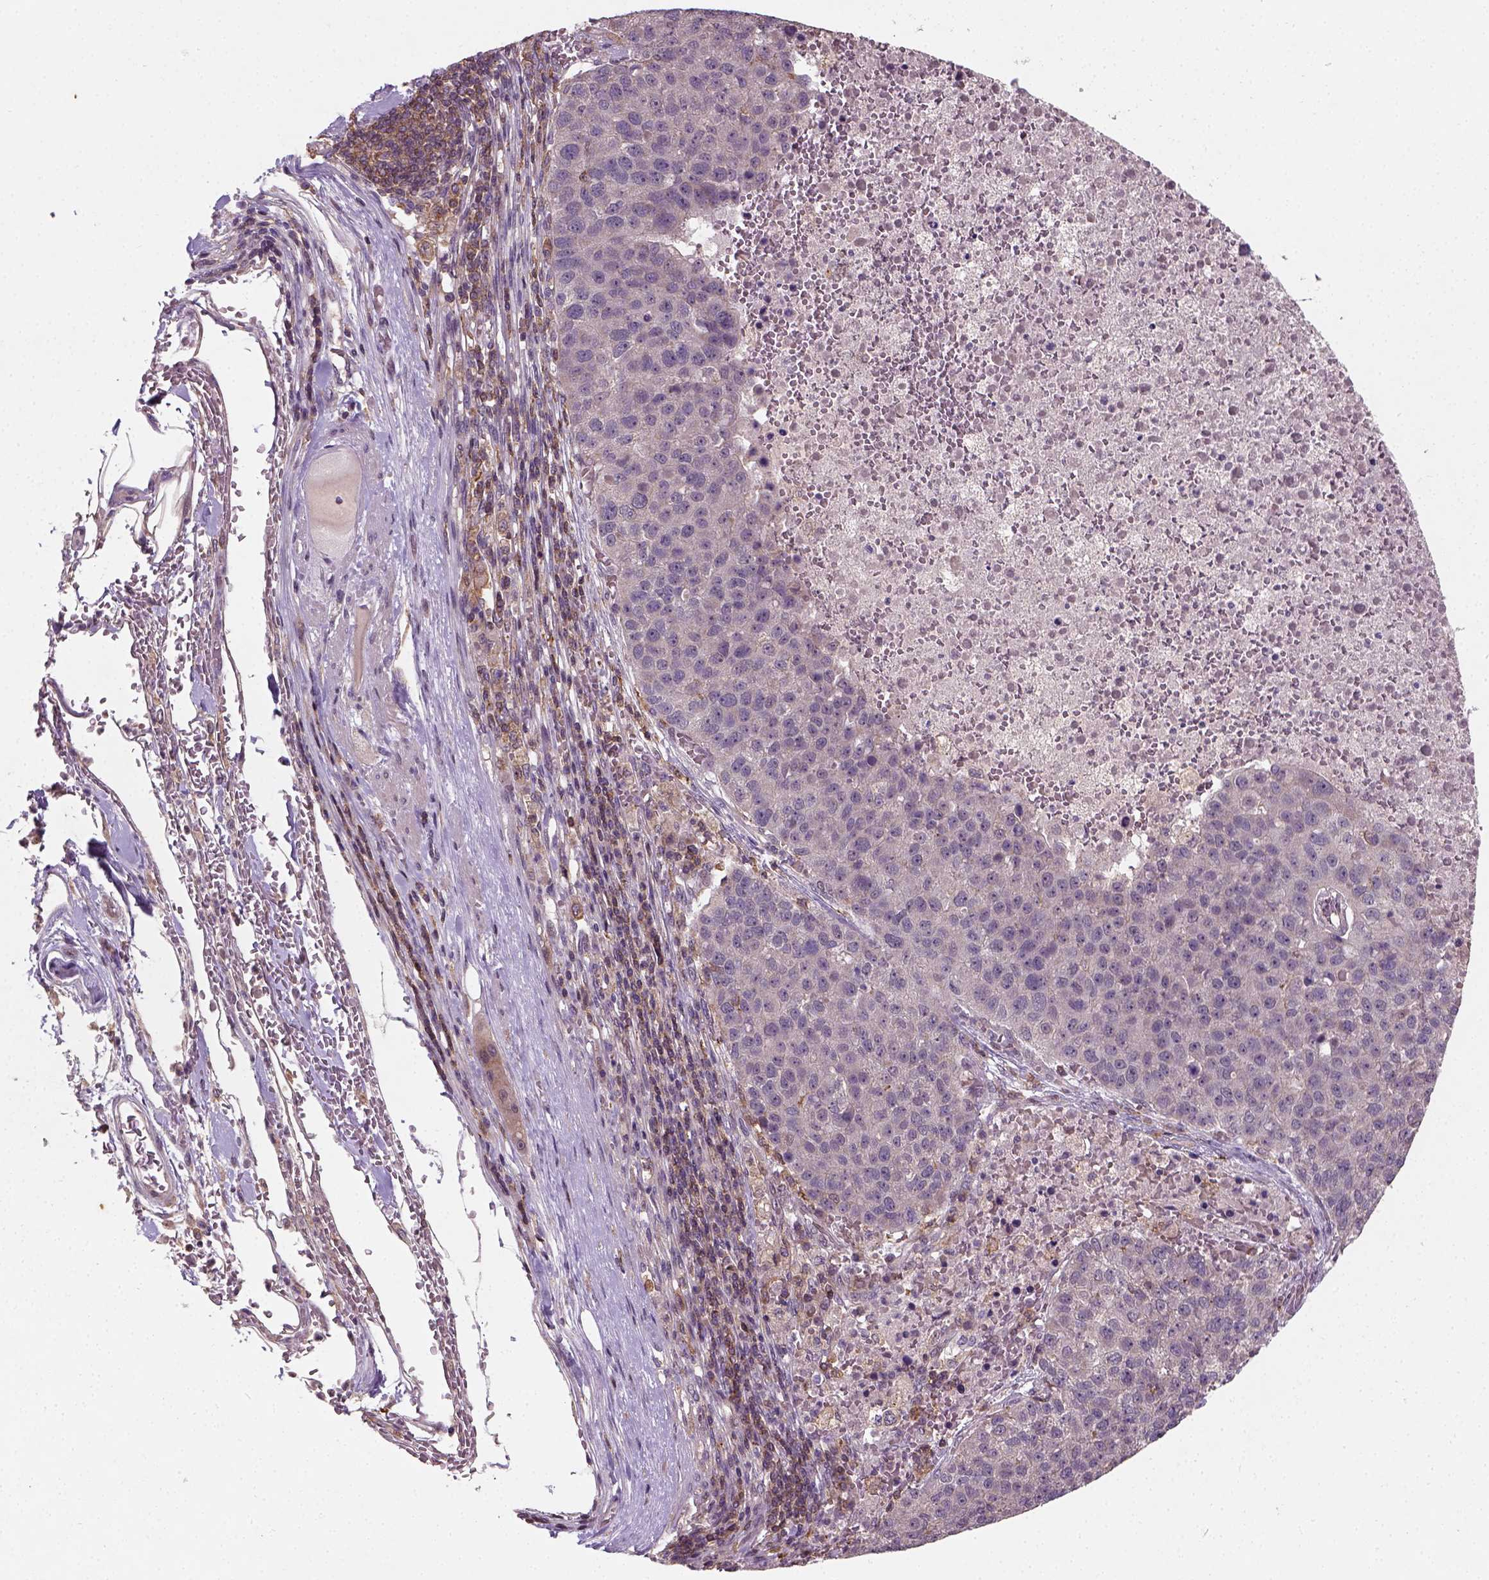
{"staining": {"intensity": "negative", "quantity": "none", "location": "none"}, "tissue": "pancreatic cancer", "cell_type": "Tumor cells", "image_type": "cancer", "snomed": [{"axis": "morphology", "description": "Adenocarcinoma, NOS"}, {"axis": "topography", "description": "Pancreas"}], "caption": "Immunohistochemistry (IHC) of human pancreatic adenocarcinoma exhibits no expression in tumor cells.", "gene": "CAMKK1", "patient": {"sex": "female", "age": 61}}